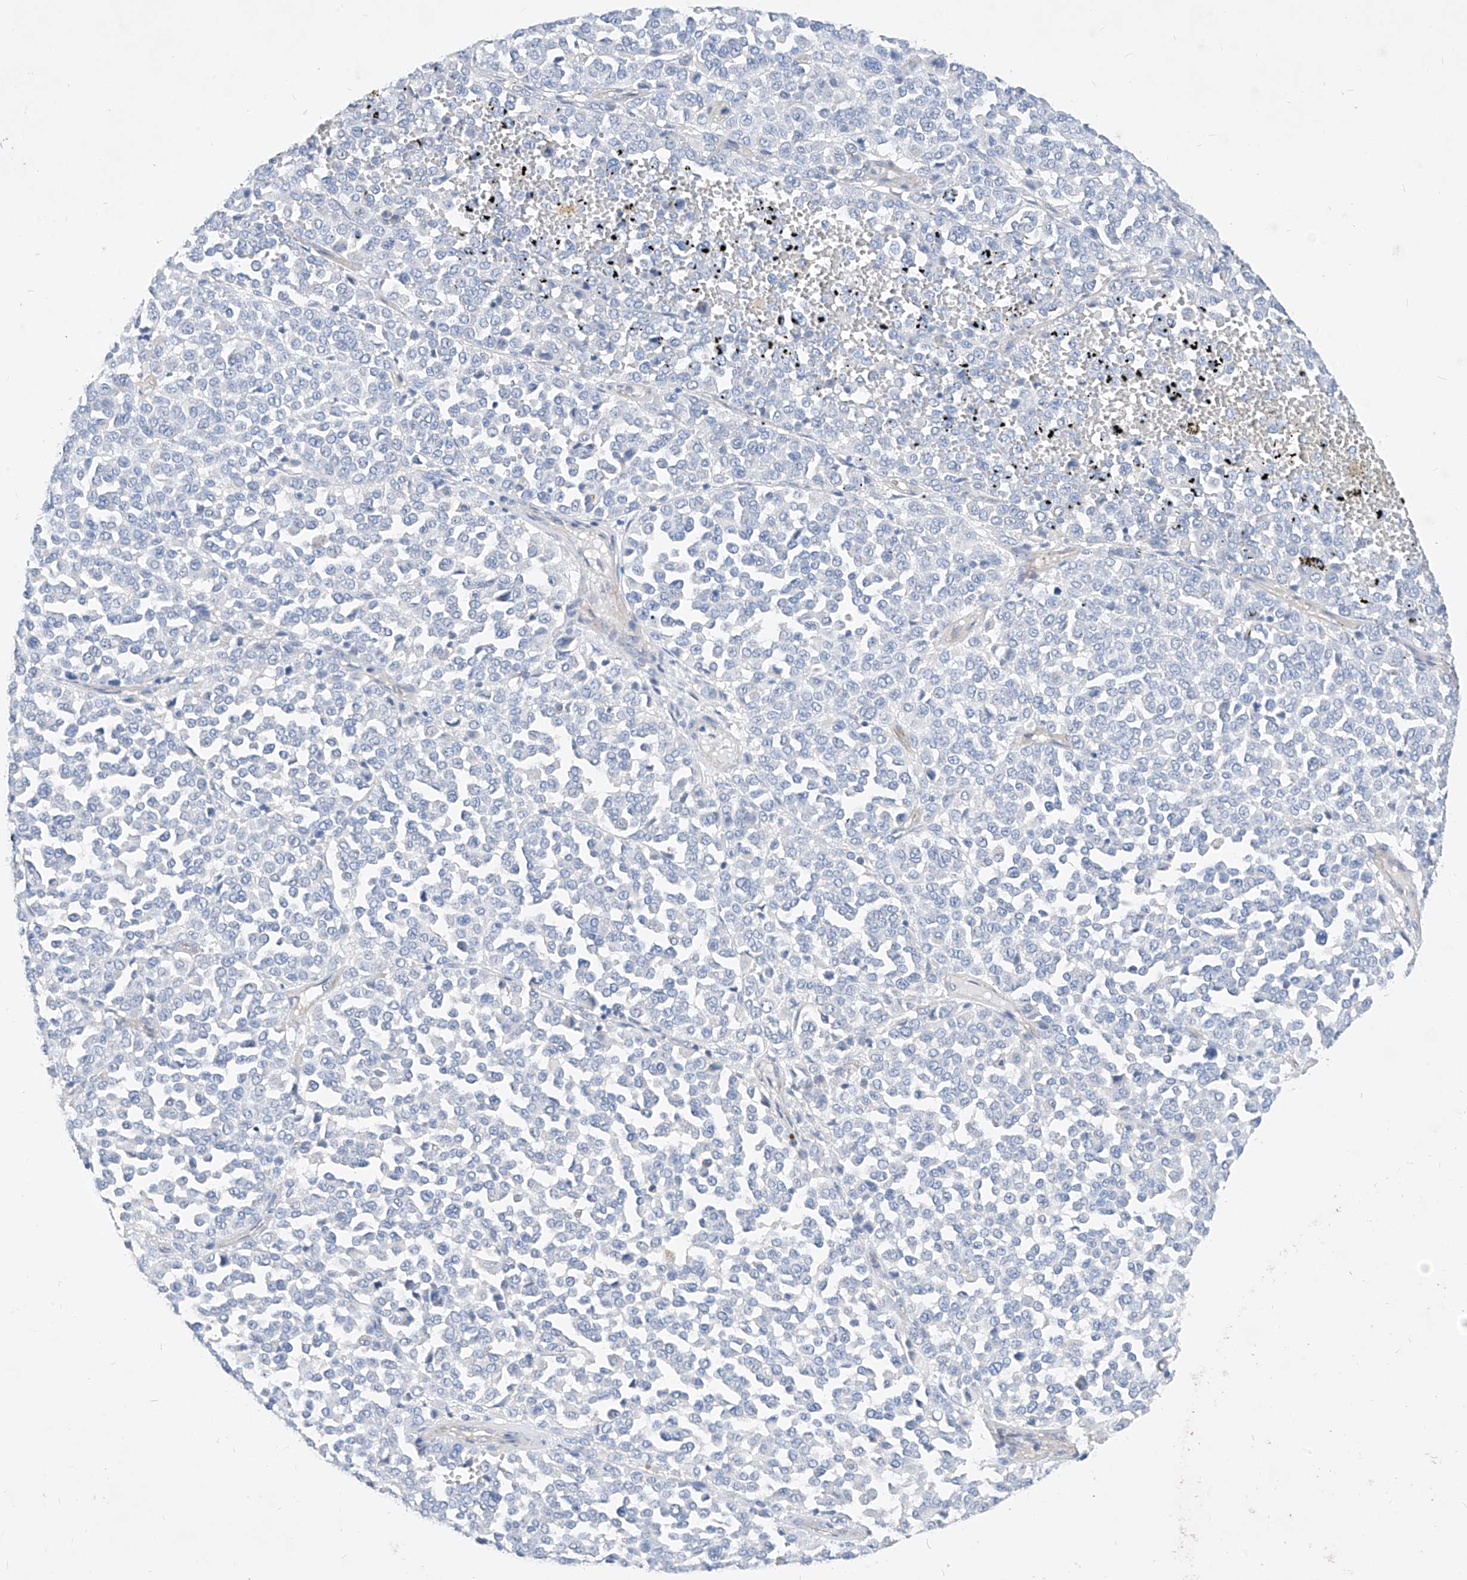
{"staining": {"intensity": "negative", "quantity": "none", "location": "none"}, "tissue": "melanoma", "cell_type": "Tumor cells", "image_type": "cancer", "snomed": [{"axis": "morphology", "description": "Malignant melanoma, Metastatic site"}, {"axis": "topography", "description": "Pancreas"}], "caption": "Image shows no protein staining in tumor cells of malignant melanoma (metastatic site) tissue. (Immunohistochemistry (ihc), brightfield microscopy, high magnification).", "gene": "SCGB2A1", "patient": {"sex": "female", "age": 30}}